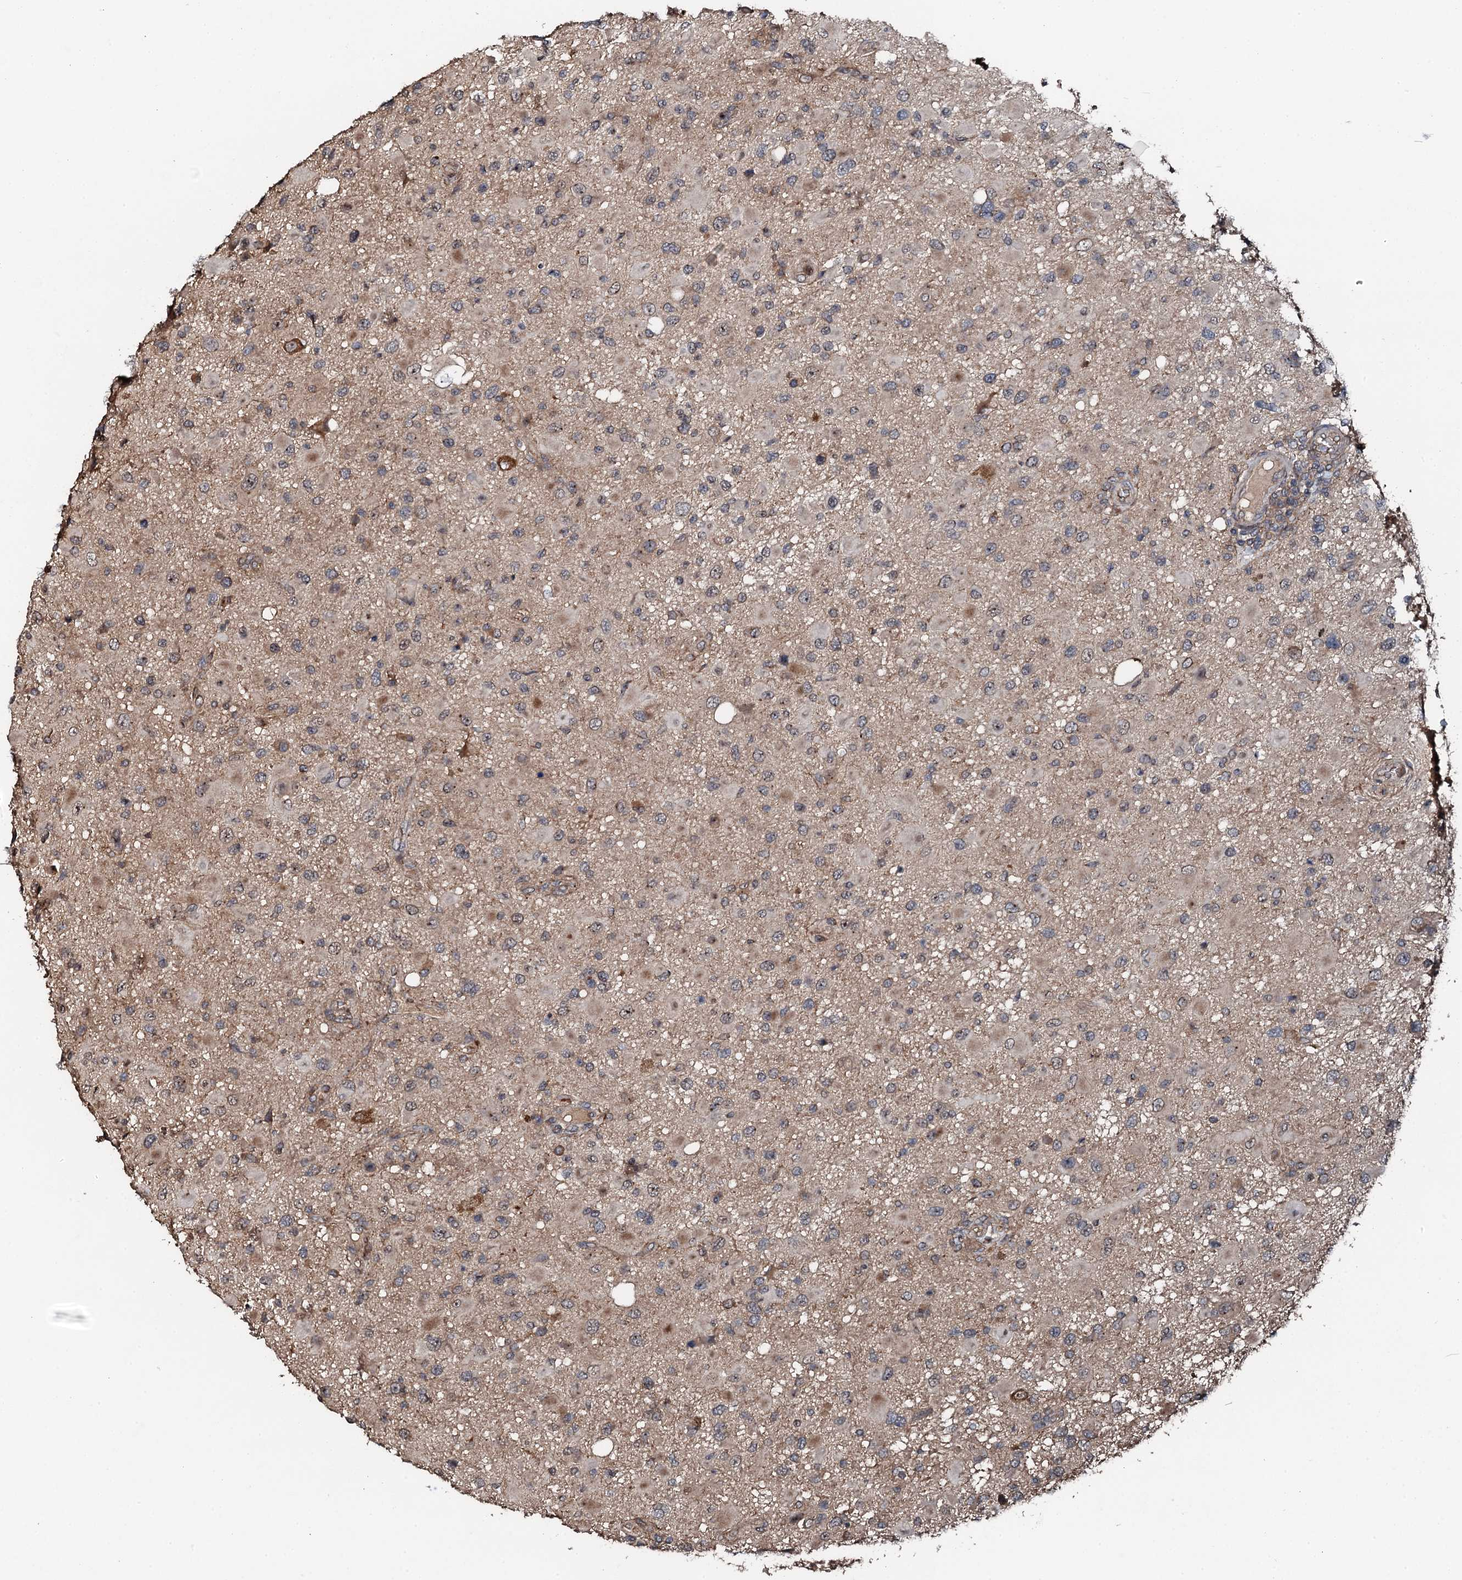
{"staining": {"intensity": "negative", "quantity": "none", "location": "none"}, "tissue": "glioma", "cell_type": "Tumor cells", "image_type": "cancer", "snomed": [{"axis": "morphology", "description": "Glioma, malignant, High grade"}, {"axis": "topography", "description": "Brain"}], "caption": "An image of glioma stained for a protein displays no brown staining in tumor cells.", "gene": "FLYWCH1", "patient": {"sex": "male", "age": 53}}